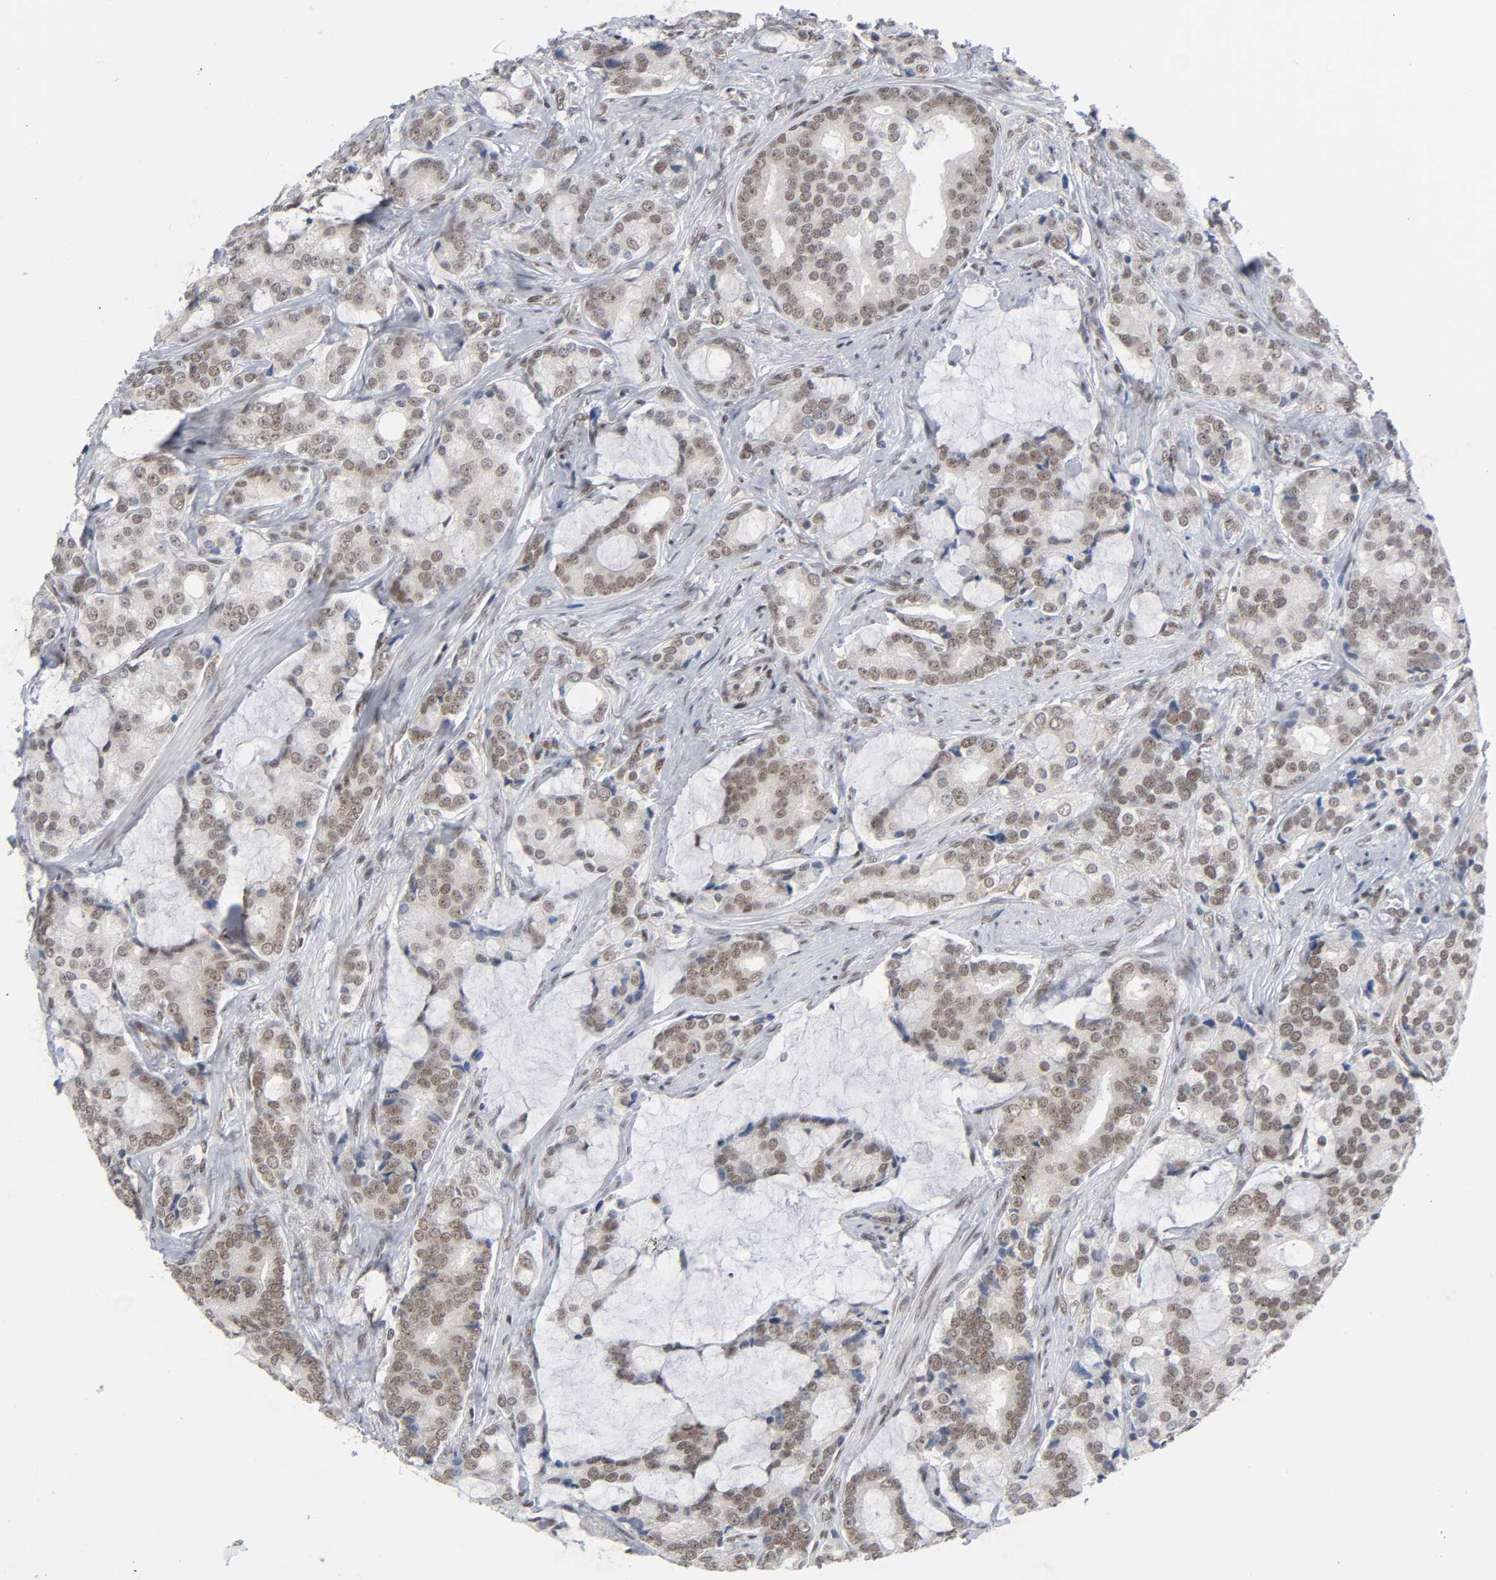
{"staining": {"intensity": "weak", "quantity": ">75%", "location": "cytoplasmic/membranous,nuclear"}, "tissue": "prostate cancer", "cell_type": "Tumor cells", "image_type": "cancer", "snomed": [{"axis": "morphology", "description": "Adenocarcinoma, Low grade"}, {"axis": "topography", "description": "Prostate"}], "caption": "The histopathology image reveals staining of low-grade adenocarcinoma (prostate), revealing weak cytoplasmic/membranous and nuclear protein positivity (brown color) within tumor cells. The protein of interest is stained brown, and the nuclei are stained in blue (DAB (3,3'-diaminobenzidine) IHC with brightfield microscopy, high magnification).", "gene": "ZNF384", "patient": {"sex": "male", "age": 58}}